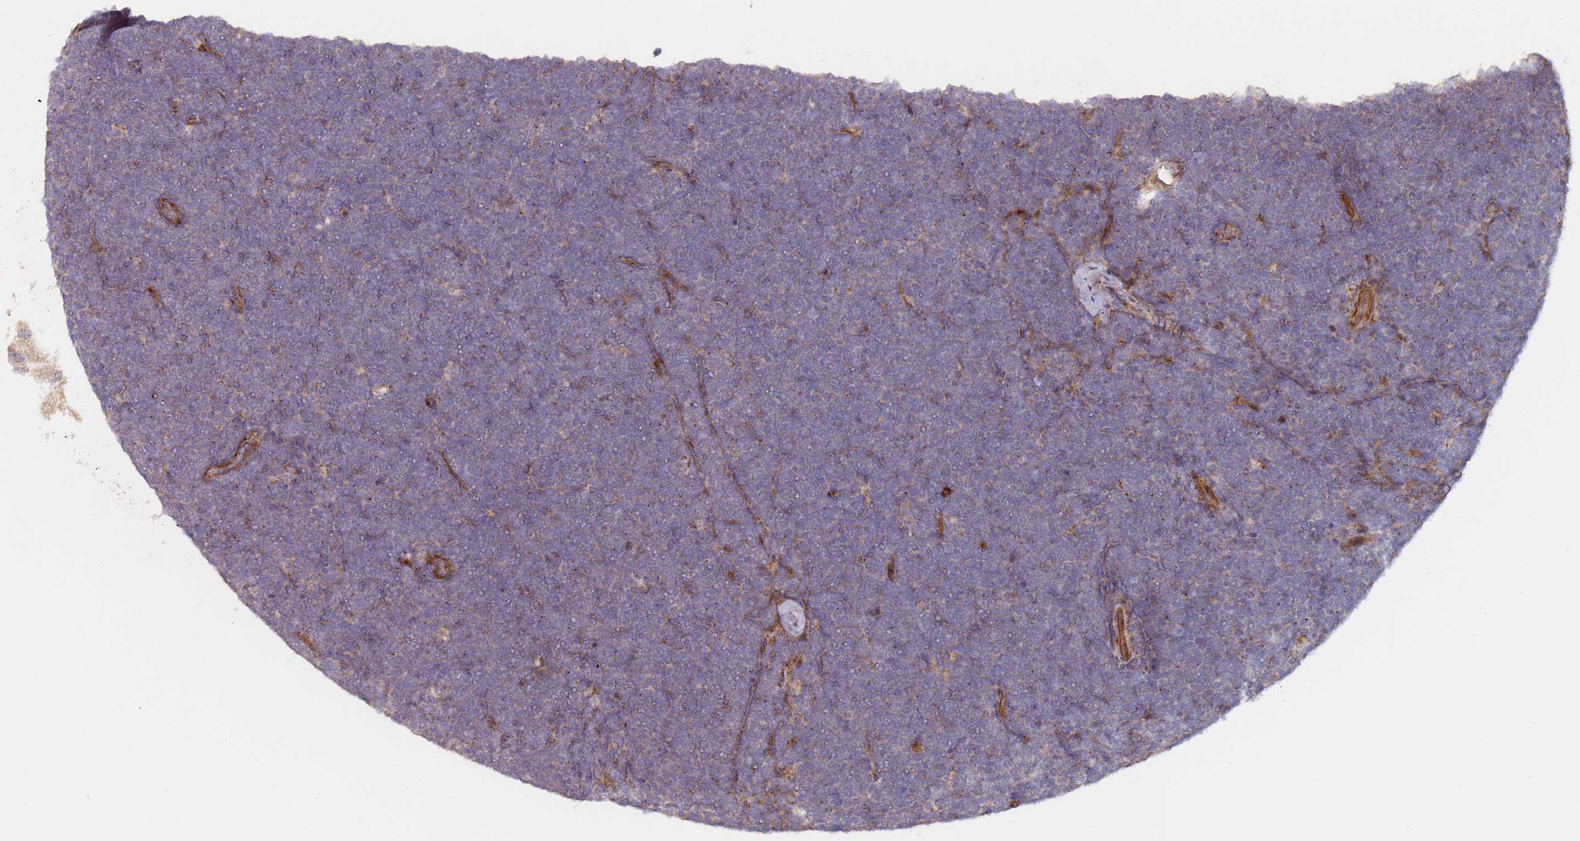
{"staining": {"intensity": "negative", "quantity": "none", "location": "none"}, "tissue": "lymphoma", "cell_type": "Tumor cells", "image_type": "cancer", "snomed": [{"axis": "morphology", "description": "Malignant lymphoma, non-Hodgkin's type, High grade"}, {"axis": "topography", "description": "Lymph node"}], "caption": "This micrograph is of lymphoma stained with immunohistochemistry (IHC) to label a protein in brown with the nuclei are counter-stained blue. There is no staining in tumor cells. (DAB immunohistochemistry (IHC) with hematoxylin counter stain).", "gene": "KANSL1L", "patient": {"sex": "male", "age": 13}}